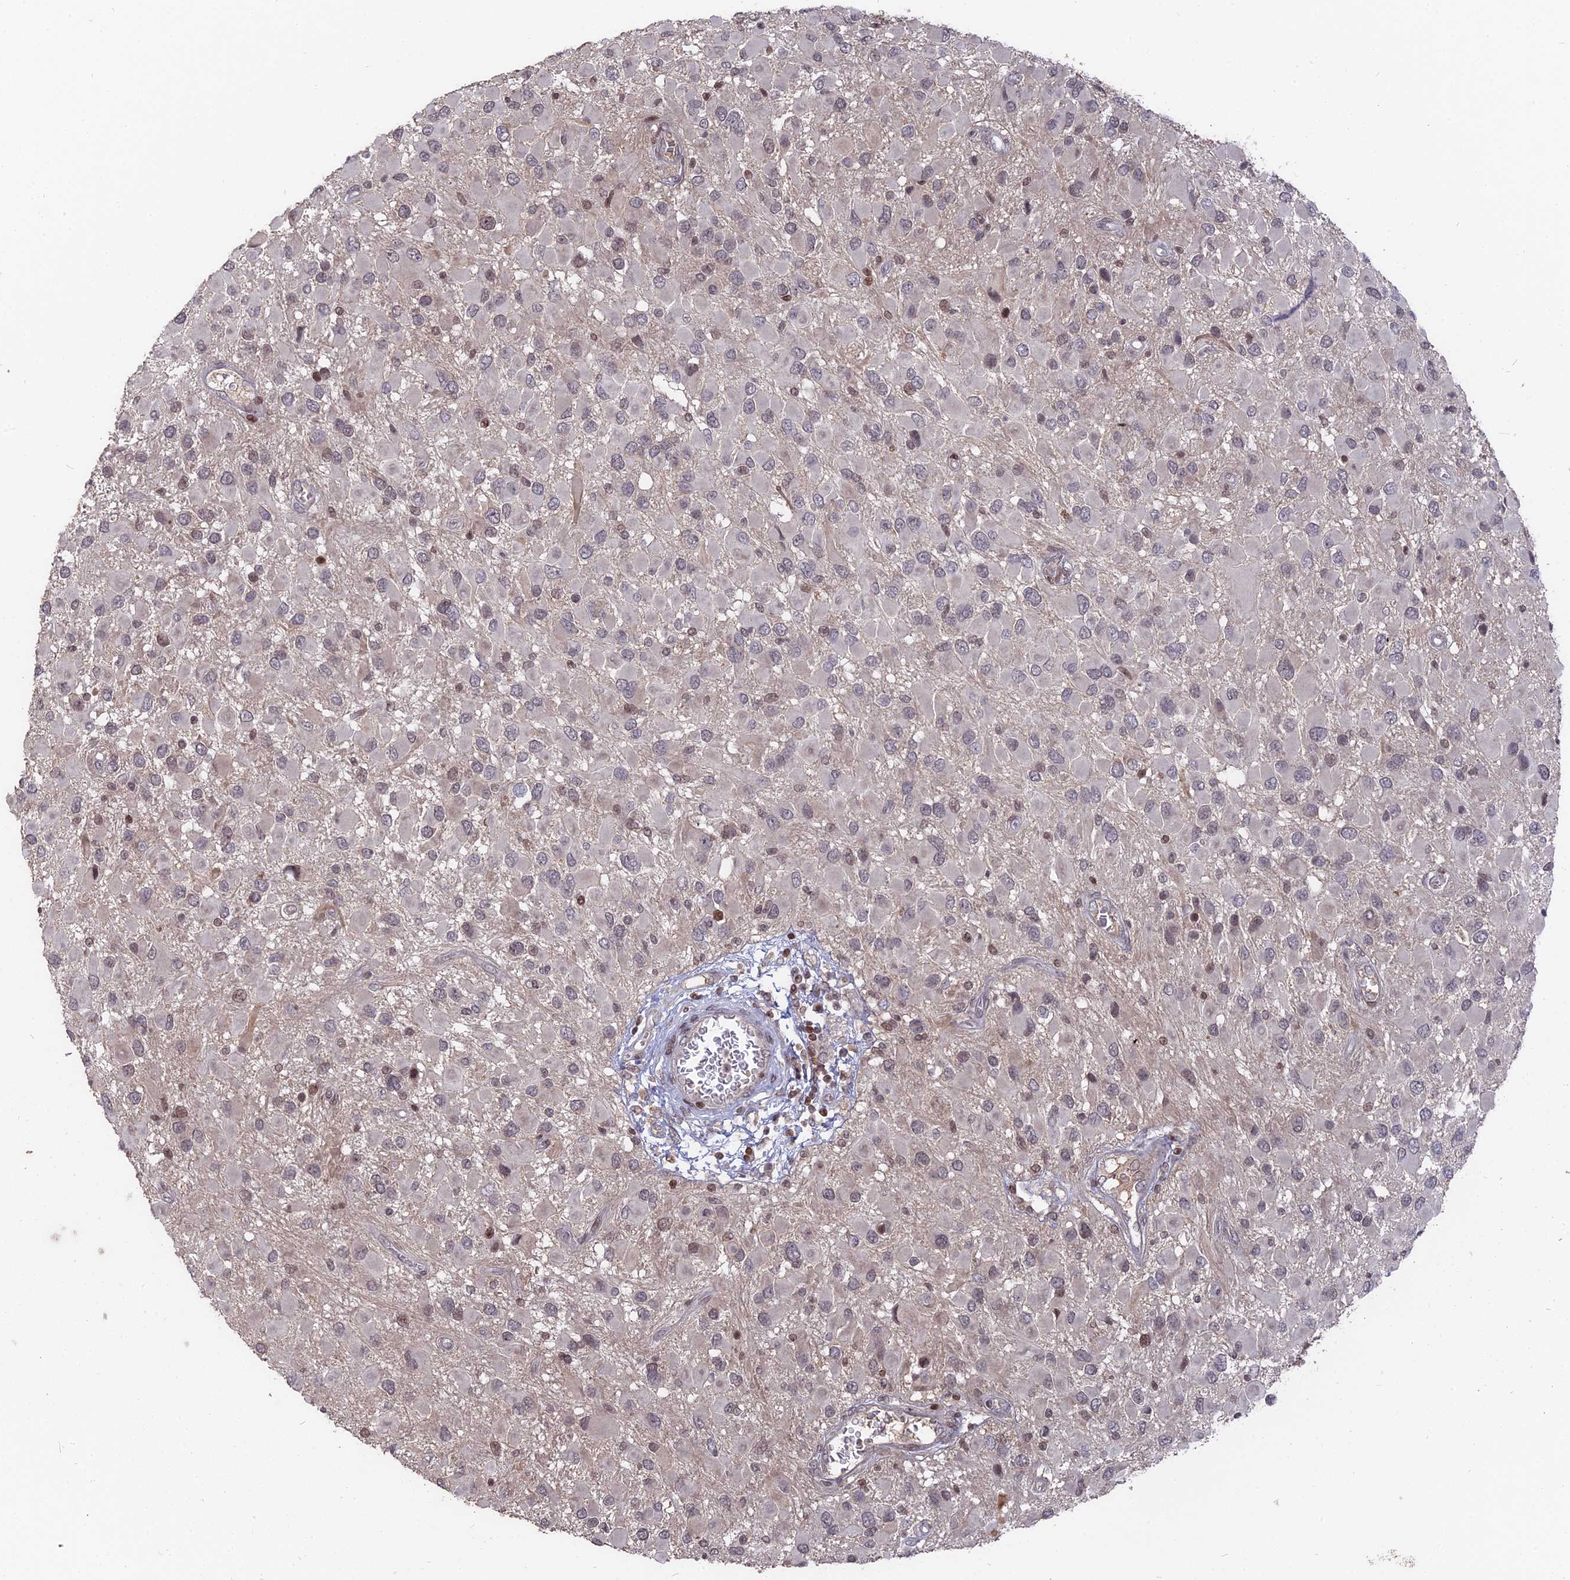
{"staining": {"intensity": "negative", "quantity": "none", "location": "none"}, "tissue": "glioma", "cell_type": "Tumor cells", "image_type": "cancer", "snomed": [{"axis": "morphology", "description": "Glioma, malignant, High grade"}, {"axis": "topography", "description": "Brain"}], "caption": "Tumor cells are negative for protein expression in human malignant high-grade glioma.", "gene": "NR1H3", "patient": {"sex": "male", "age": 53}}